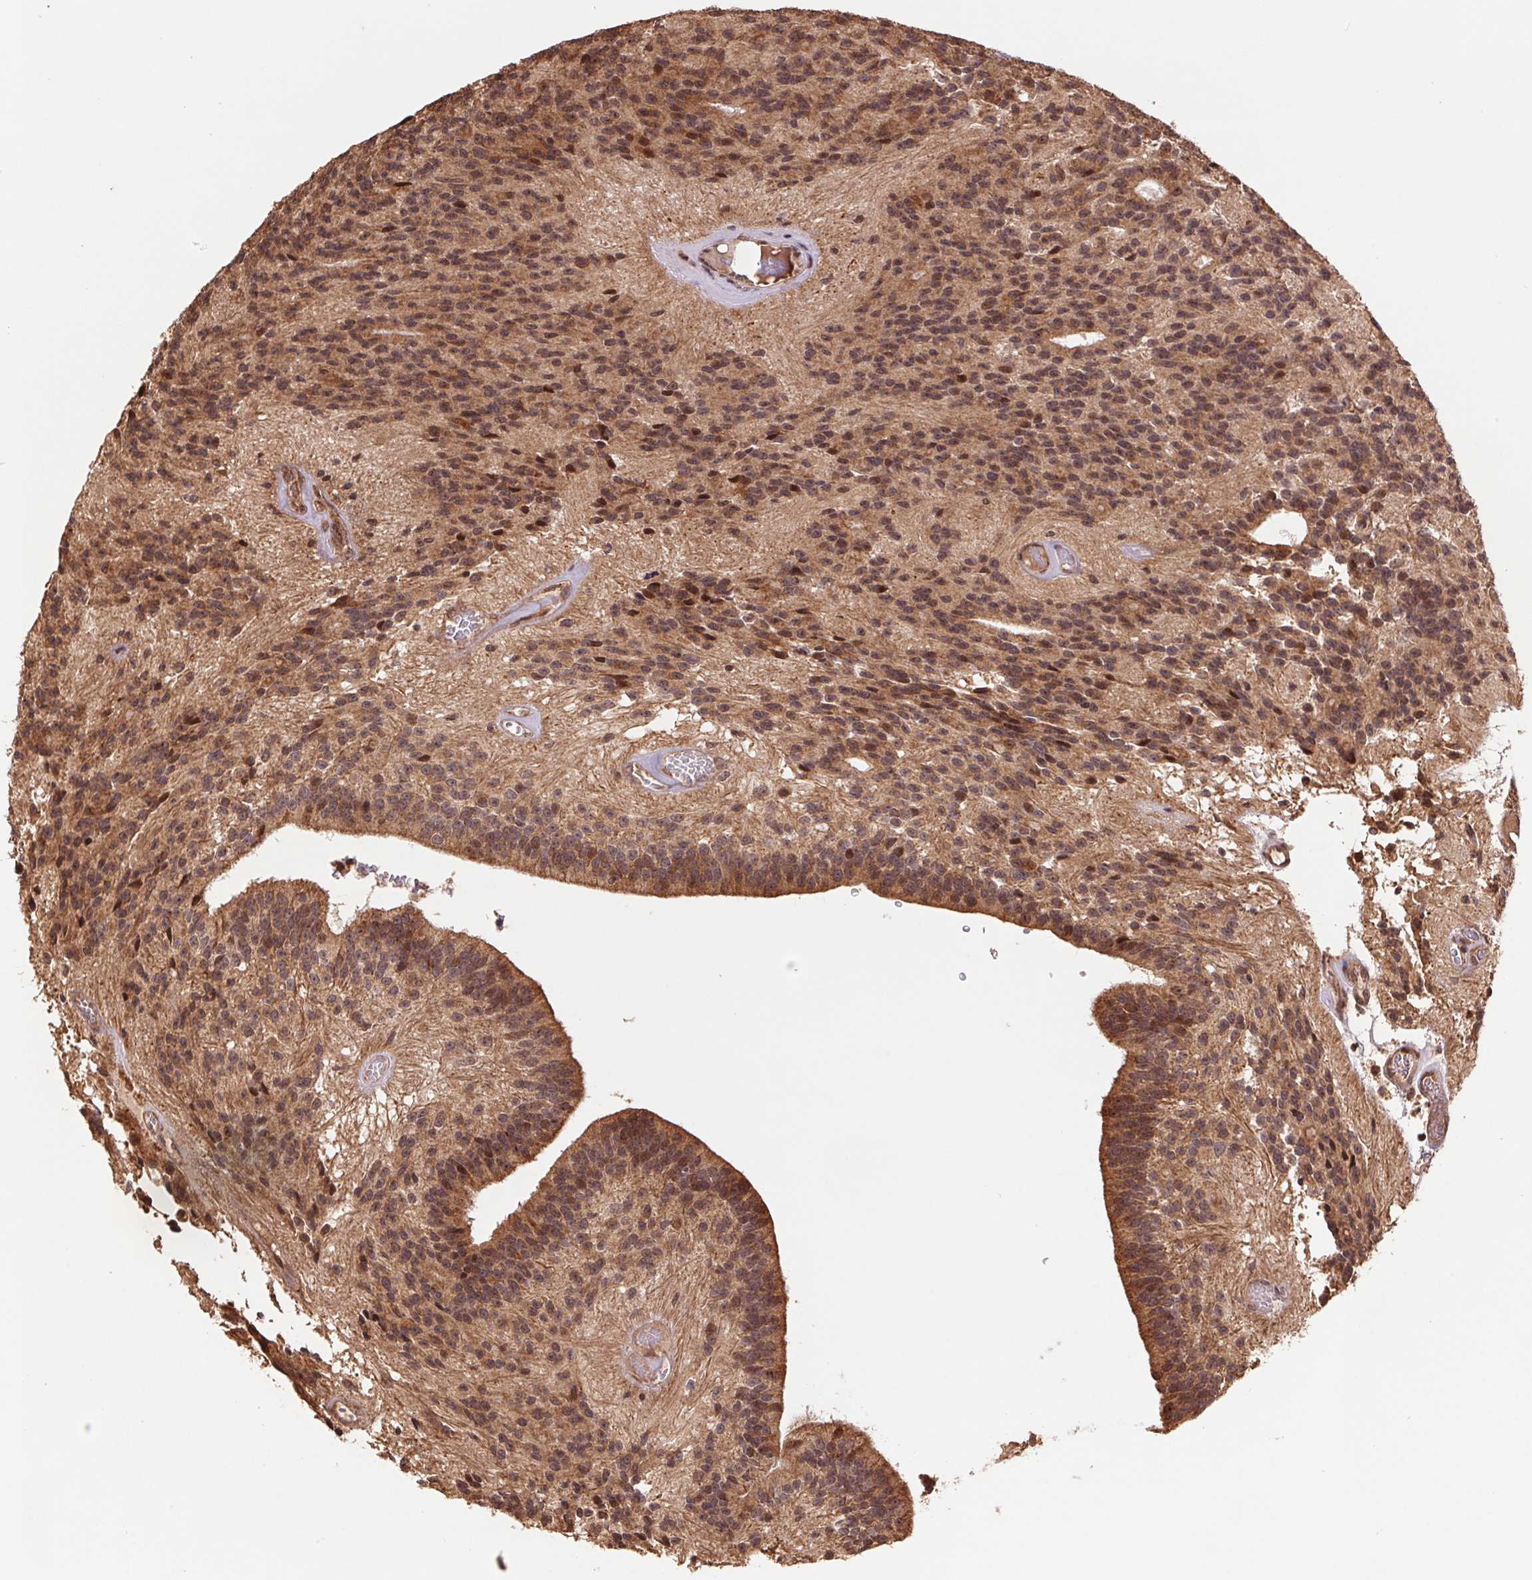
{"staining": {"intensity": "moderate", "quantity": ">75%", "location": "cytoplasmic/membranous,nuclear"}, "tissue": "glioma", "cell_type": "Tumor cells", "image_type": "cancer", "snomed": [{"axis": "morphology", "description": "Glioma, malignant, Low grade"}, {"axis": "topography", "description": "Brain"}], "caption": "DAB (3,3'-diaminobenzidine) immunohistochemical staining of glioma reveals moderate cytoplasmic/membranous and nuclear protein positivity in approximately >75% of tumor cells.", "gene": "PDHA1", "patient": {"sex": "male", "age": 31}}